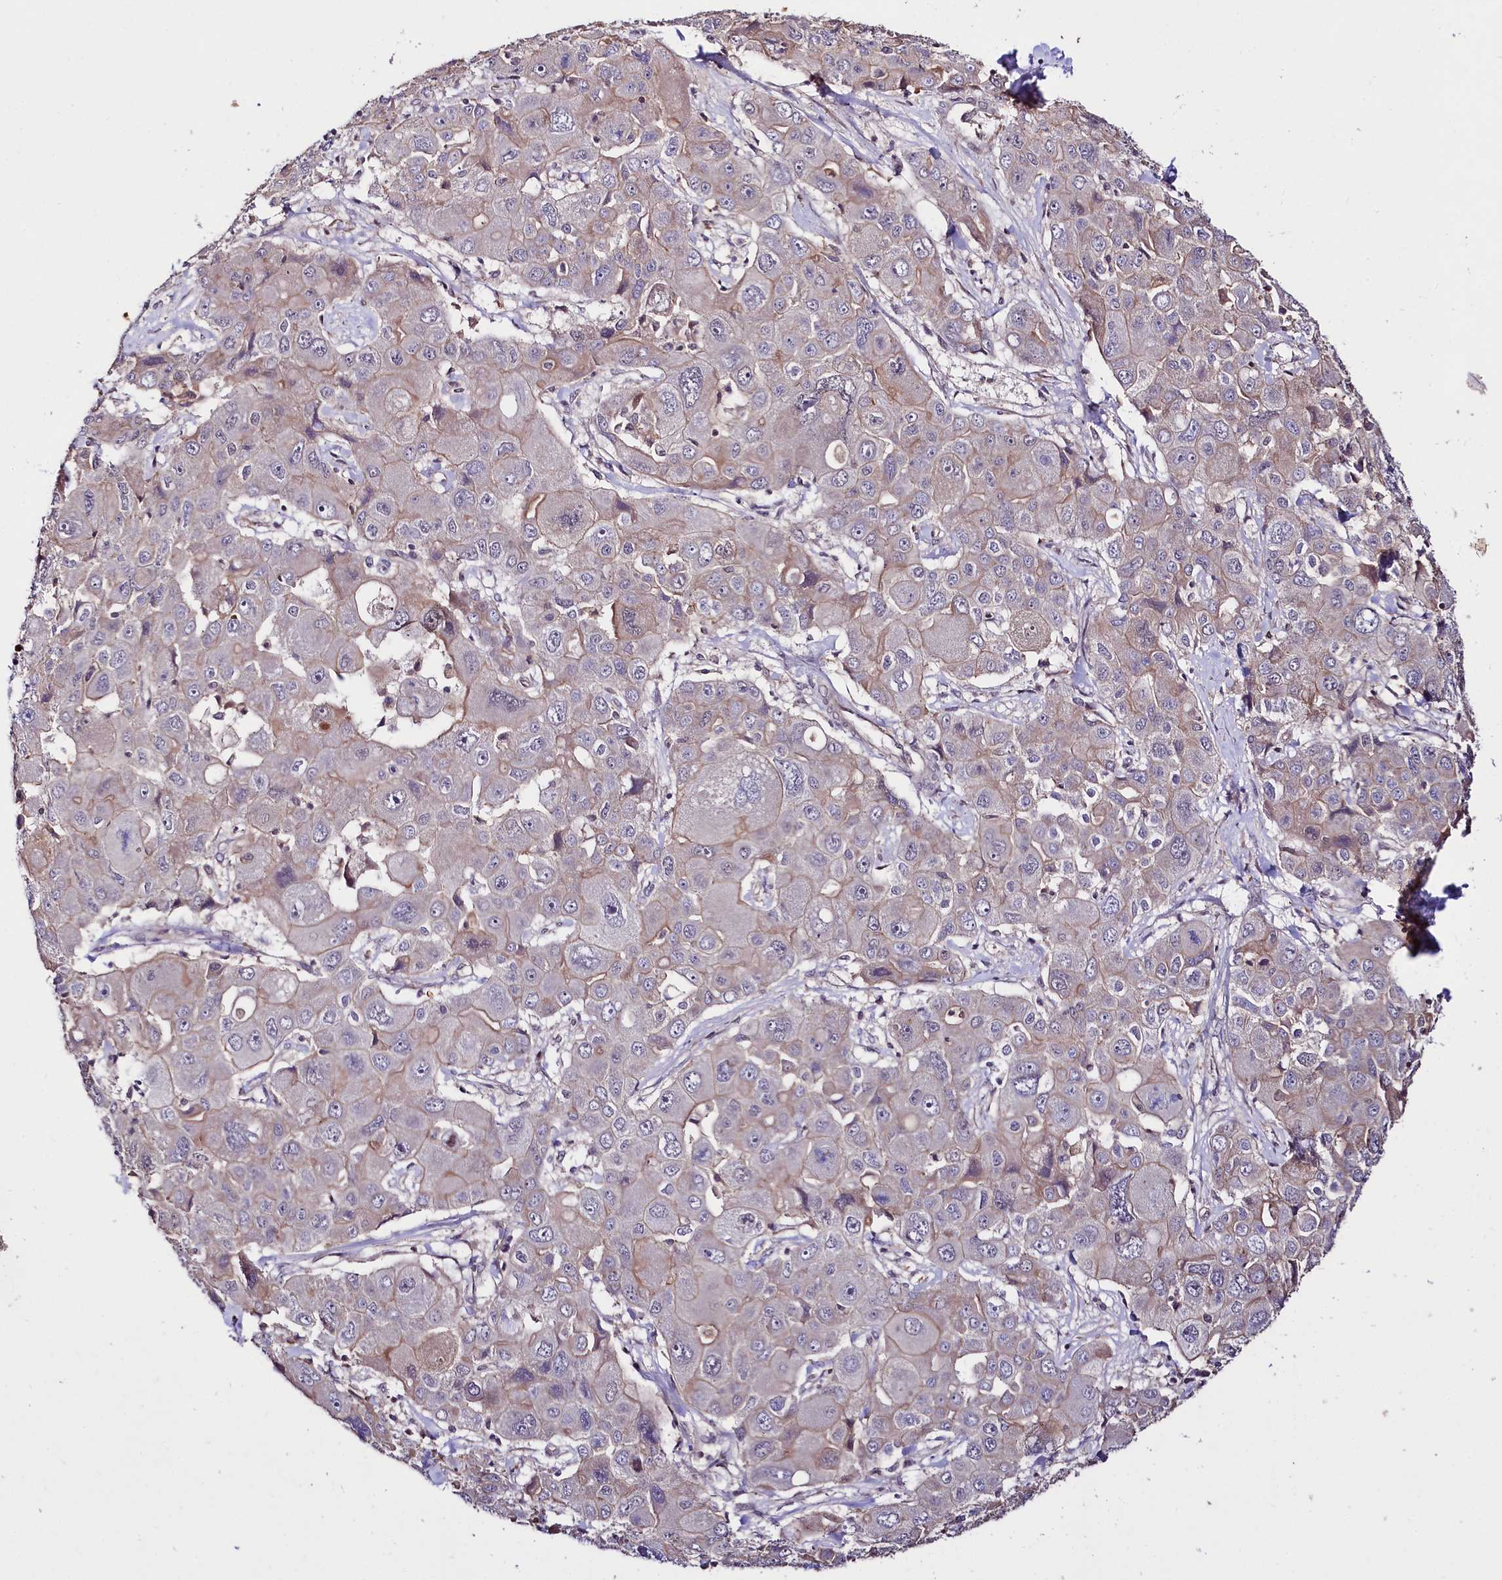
{"staining": {"intensity": "moderate", "quantity": "<25%", "location": "cytoplasmic/membranous"}, "tissue": "liver cancer", "cell_type": "Tumor cells", "image_type": "cancer", "snomed": [{"axis": "morphology", "description": "Cholangiocarcinoma"}, {"axis": "topography", "description": "Liver"}], "caption": "Cholangiocarcinoma (liver) stained with a protein marker exhibits moderate staining in tumor cells.", "gene": "TAFAZZIN", "patient": {"sex": "male", "age": 67}}